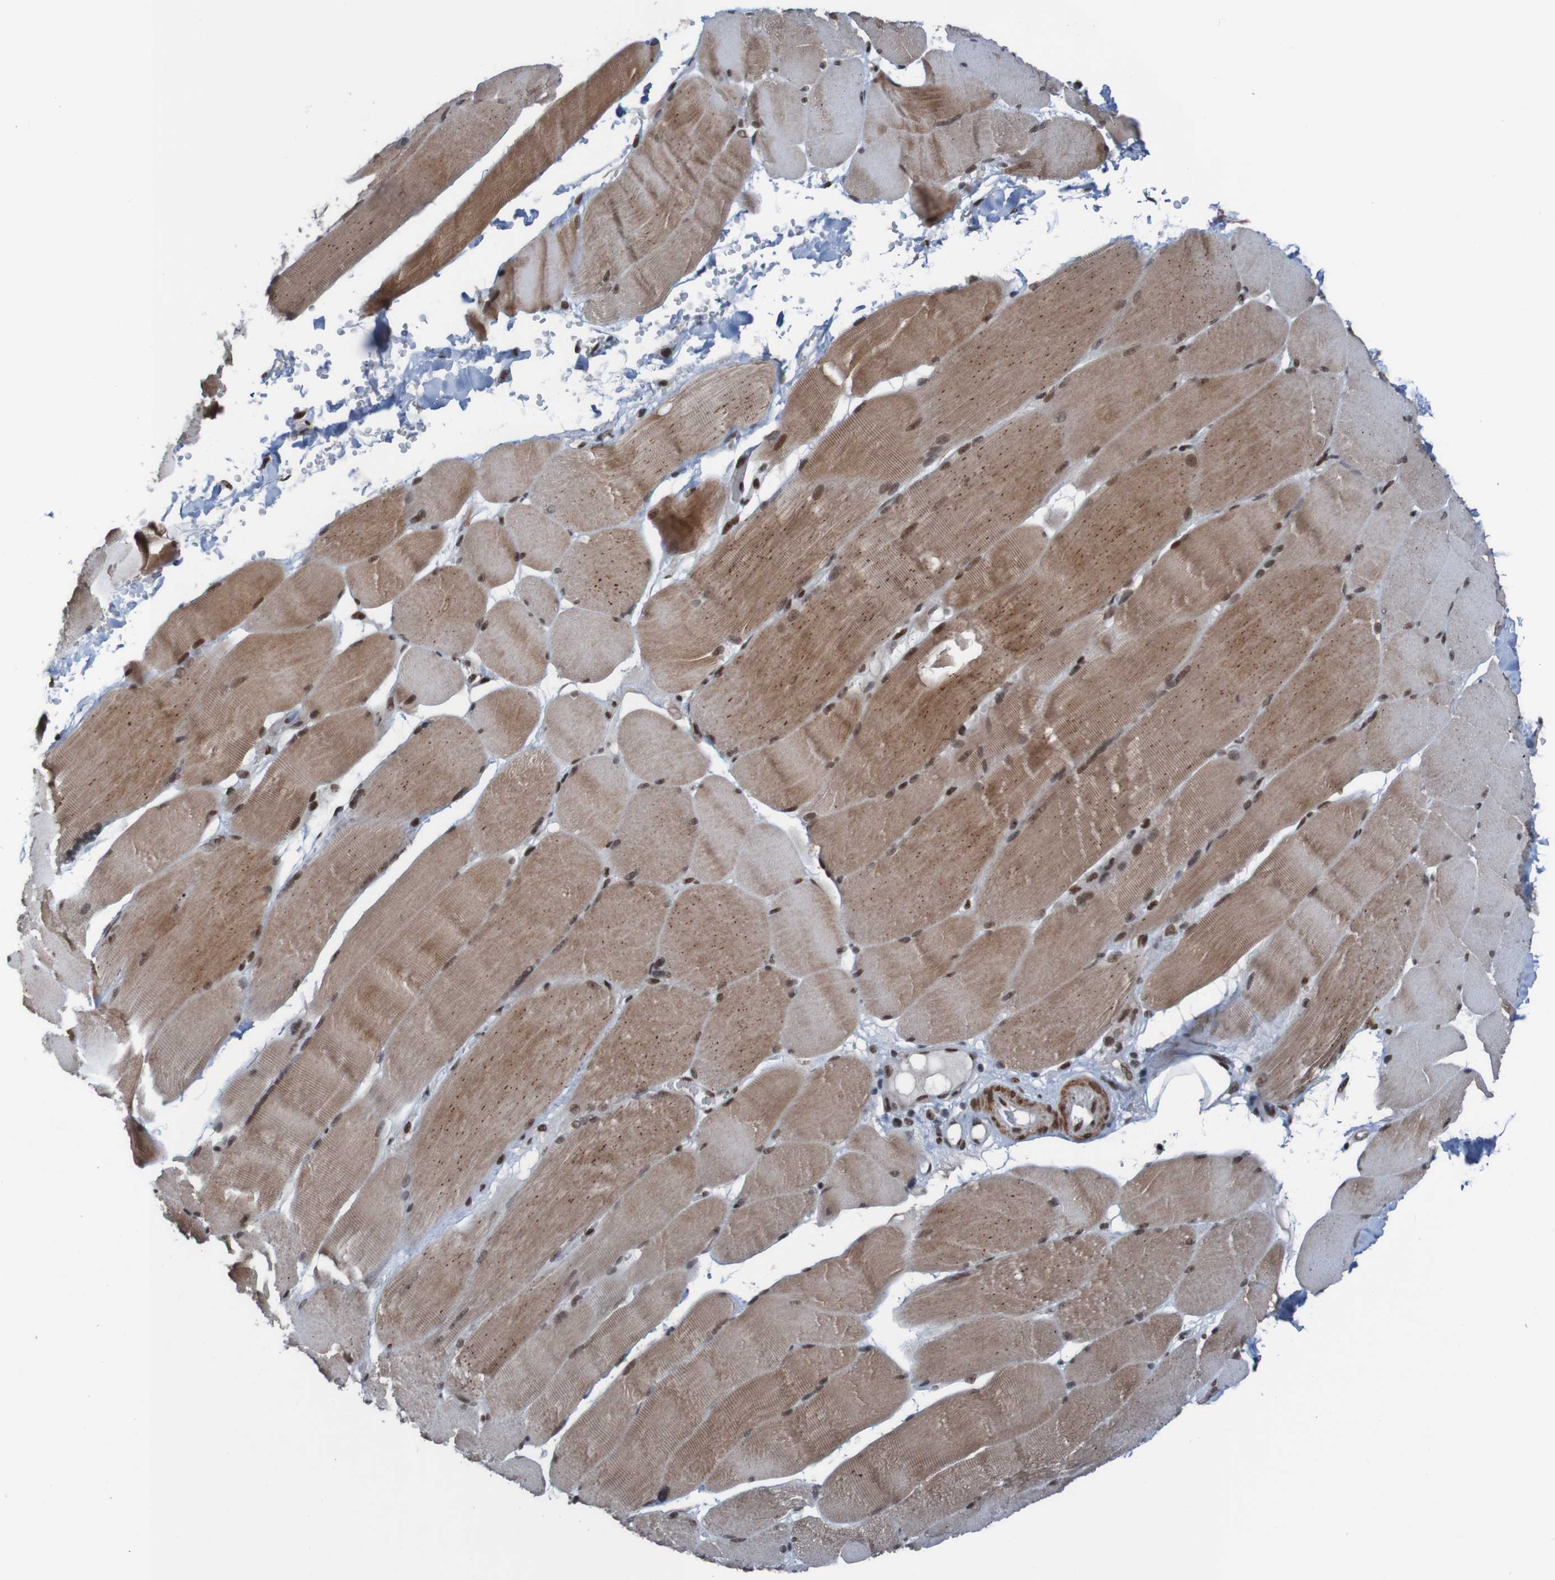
{"staining": {"intensity": "strong", "quantity": ">75%", "location": "cytoplasmic/membranous,nuclear"}, "tissue": "skeletal muscle", "cell_type": "Myocytes", "image_type": "normal", "snomed": [{"axis": "morphology", "description": "Normal tissue, NOS"}, {"axis": "topography", "description": "Skin"}, {"axis": "topography", "description": "Skeletal muscle"}], "caption": "Immunohistochemistry photomicrograph of benign skeletal muscle: skeletal muscle stained using immunohistochemistry displays high levels of strong protein expression localized specifically in the cytoplasmic/membranous,nuclear of myocytes, appearing as a cytoplasmic/membranous,nuclear brown color.", "gene": "PHF2", "patient": {"sex": "male", "age": 83}}